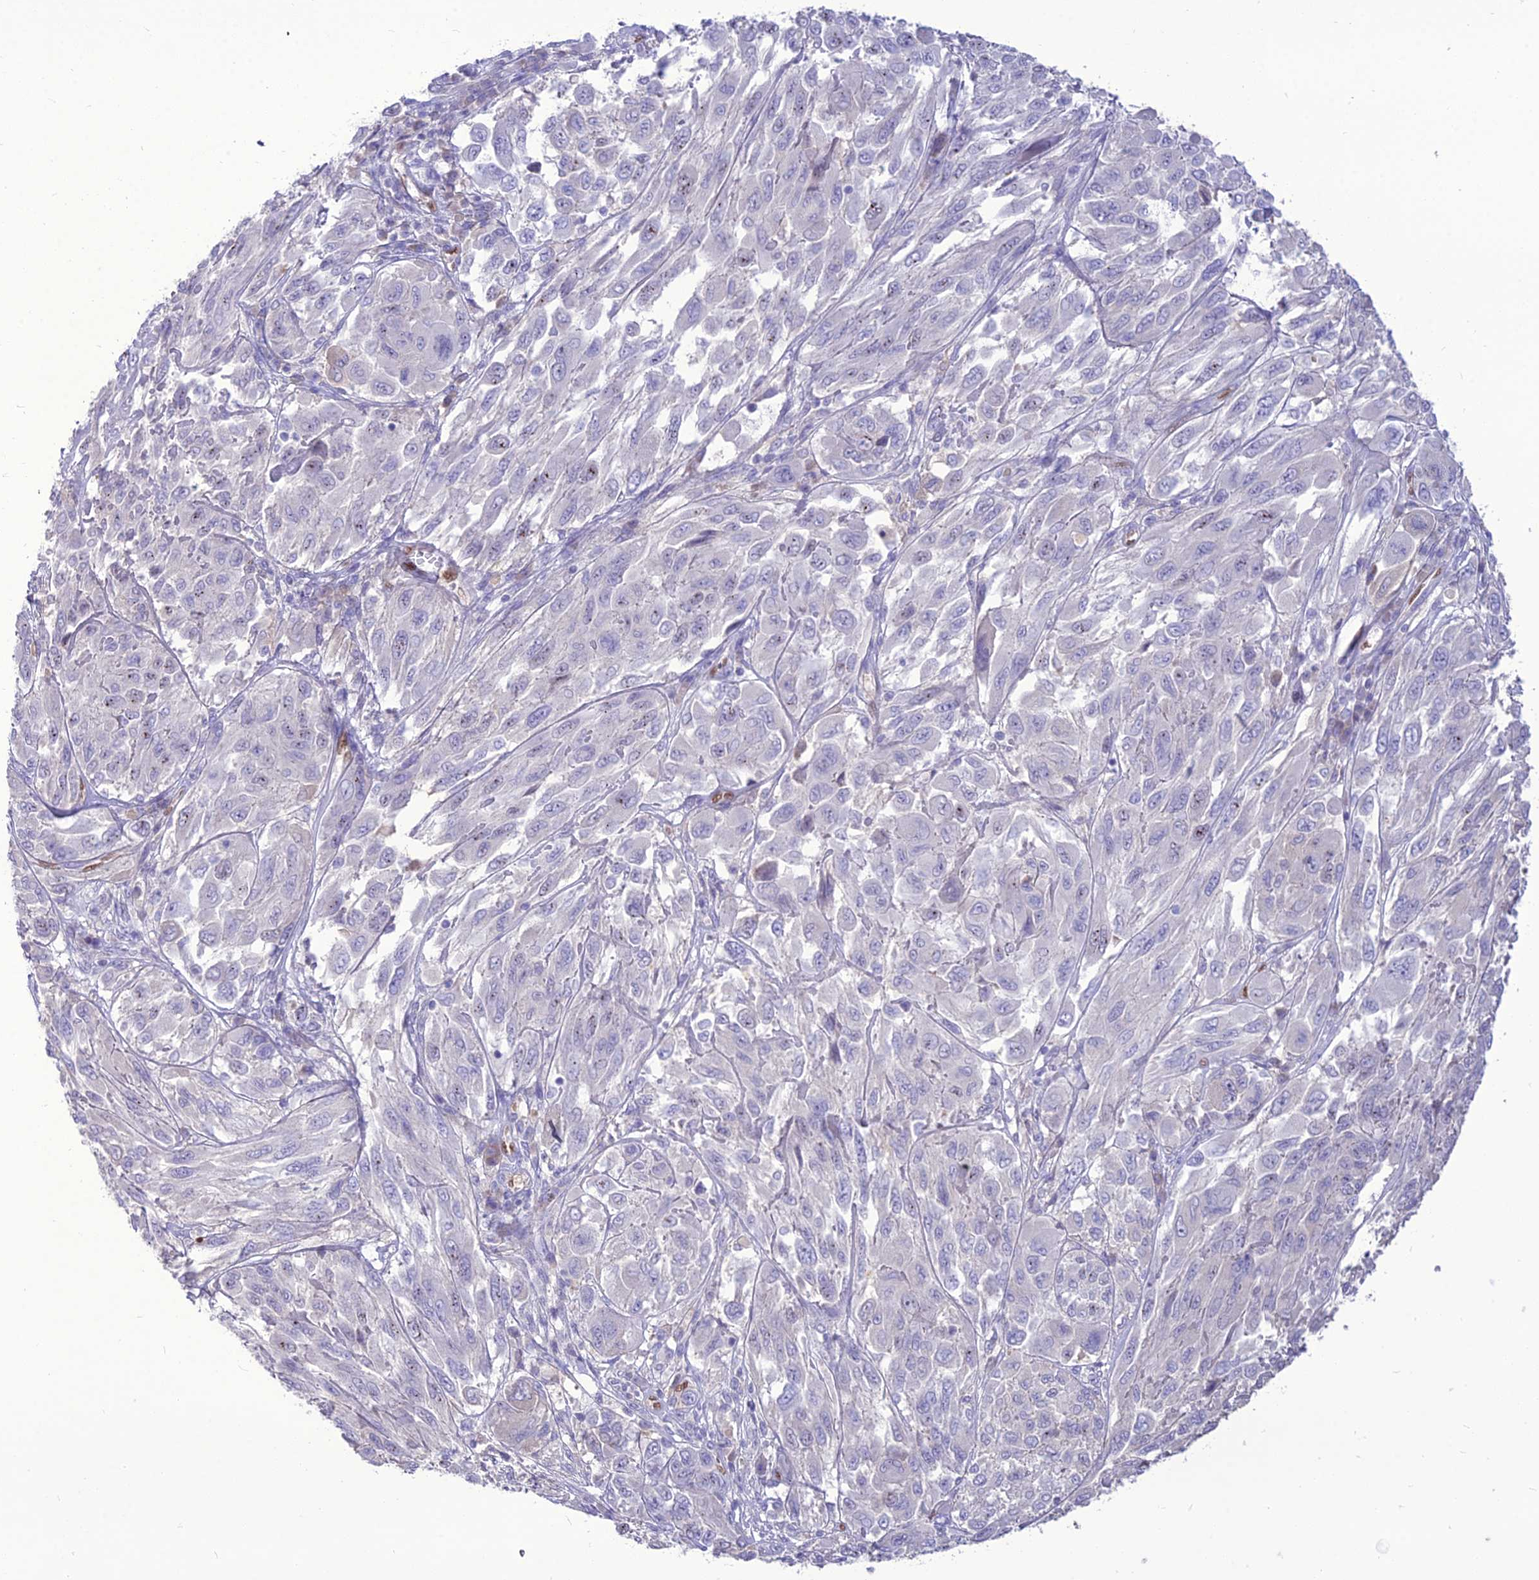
{"staining": {"intensity": "negative", "quantity": "none", "location": "none"}, "tissue": "melanoma", "cell_type": "Tumor cells", "image_type": "cancer", "snomed": [{"axis": "morphology", "description": "Malignant melanoma, NOS"}, {"axis": "topography", "description": "Skin"}], "caption": "IHC of malignant melanoma displays no staining in tumor cells.", "gene": "NOVA2", "patient": {"sex": "female", "age": 91}}